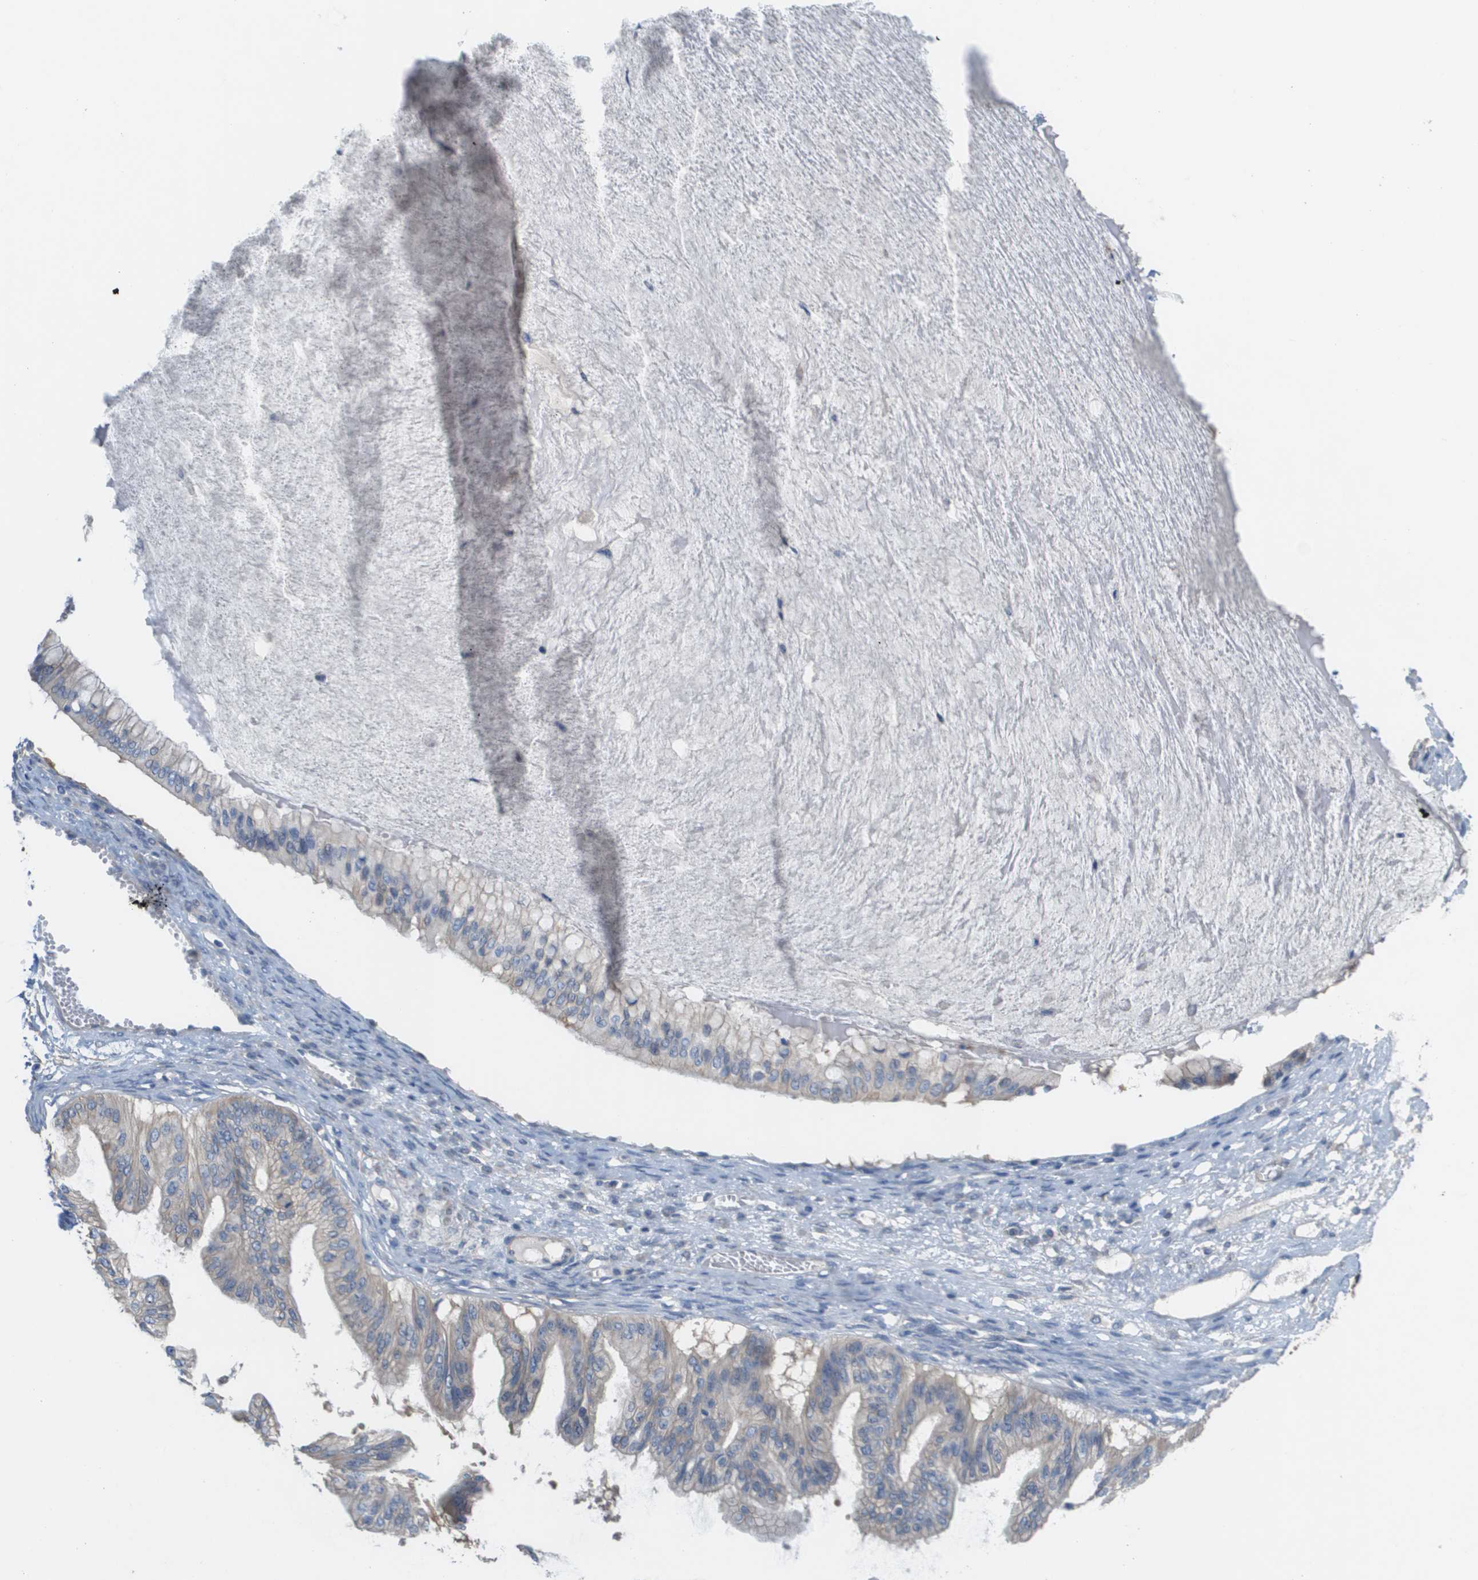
{"staining": {"intensity": "negative", "quantity": "none", "location": "none"}, "tissue": "ovarian cancer", "cell_type": "Tumor cells", "image_type": "cancer", "snomed": [{"axis": "morphology", "description": "Cystadenocarcinoma, mucinous, NOS"}, {"axis": "topography", "description": "Ovary"}], "caption": "Micrograph shows no protein positivity in tumor cells of ovarian mucinous cystadenocarcinoma tissue.", "gene": "UBA5", "patient": {"sex": "female", "age": 57}}